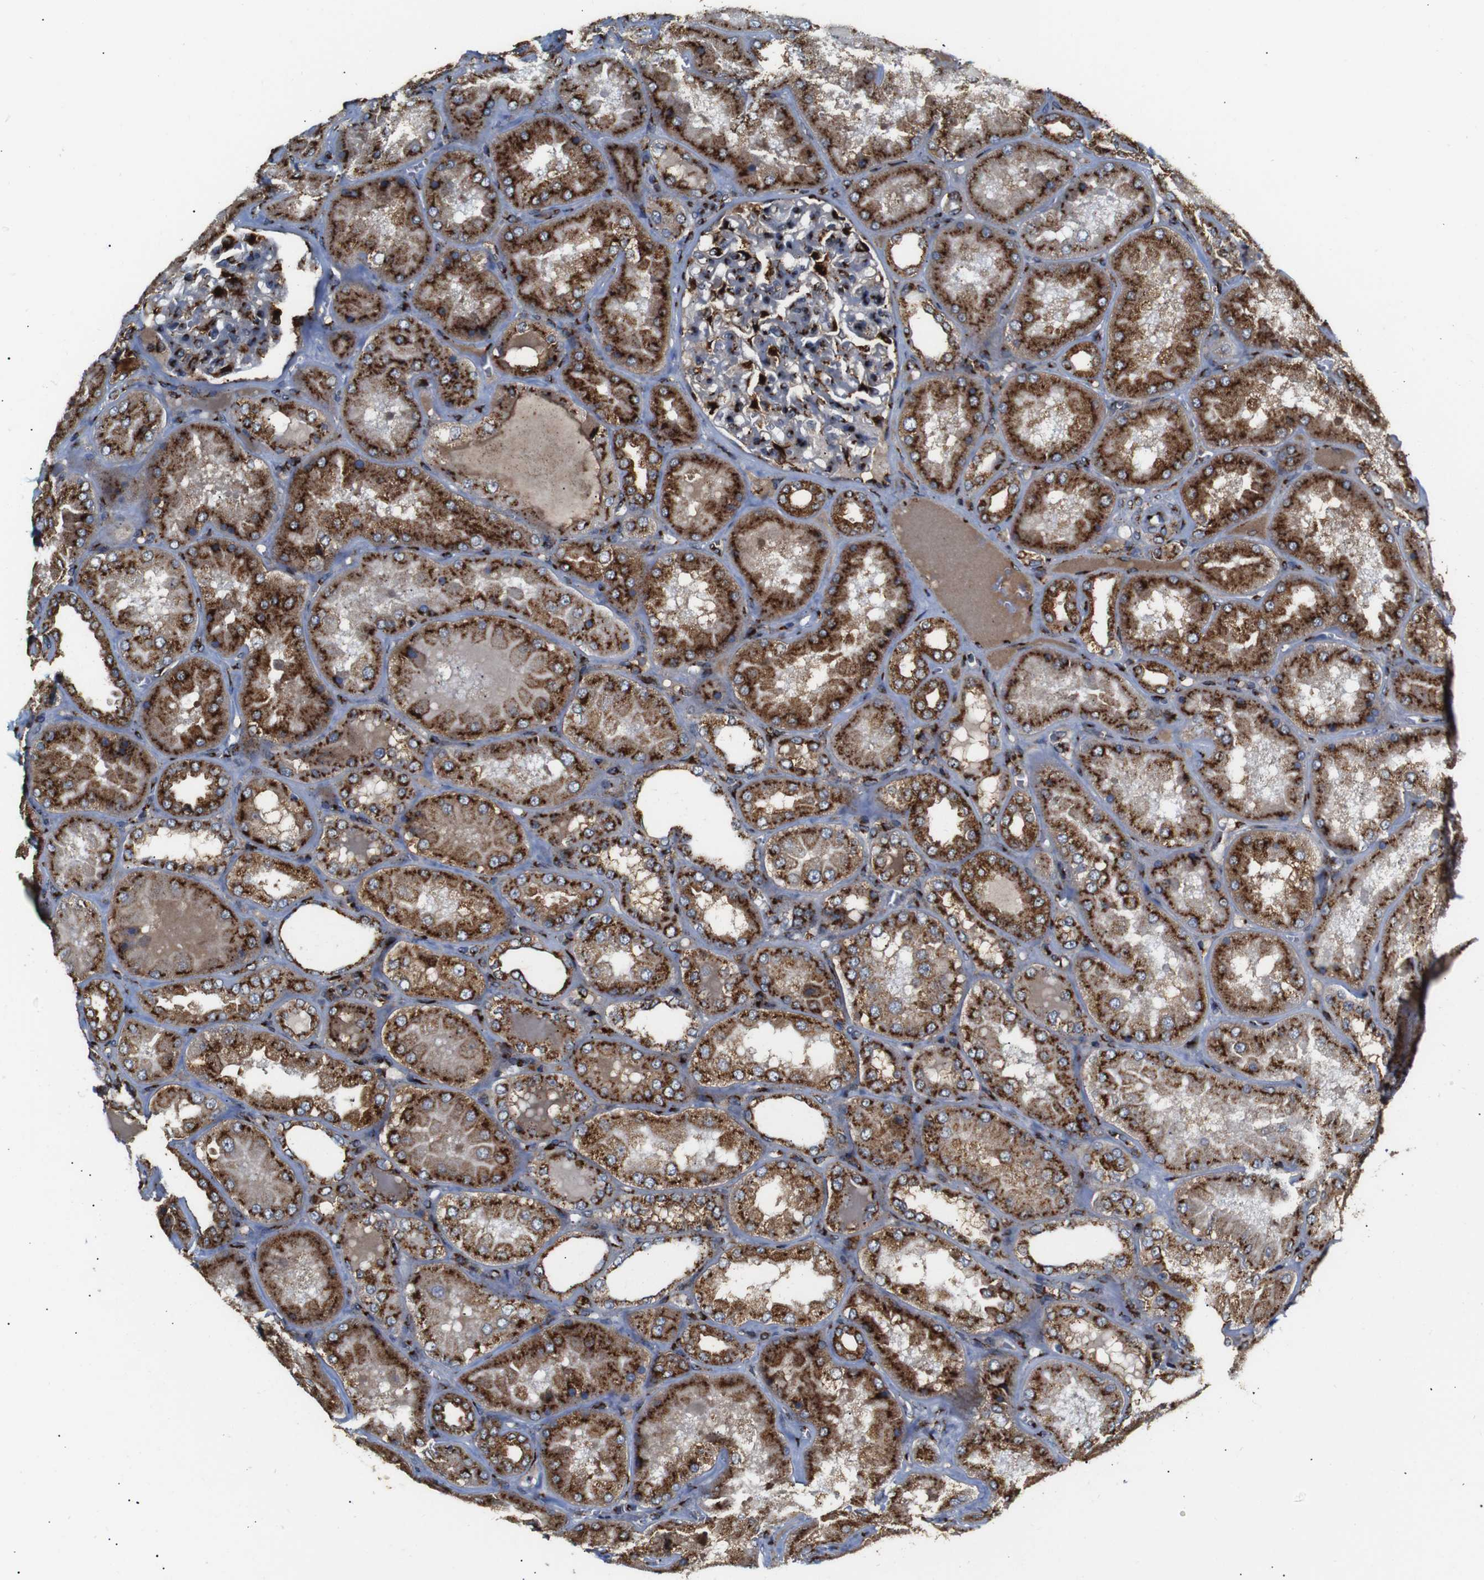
{"staining": {"intensity": "strong", "quantity": "25%-75%", "location": "cytoplasmic/membranous"}, "tissue": "kidney", "cell_type": "Cells in glomeruli", "image_type": "normal", "snomed": [{"axis": "morphology", "description": "Normal tissue, NOS"}, {"axis": "topography", "description": "Kidney"}], "caption": "Immunohistochemical staining of normal human kidney shows strong cytoplasmic/membranous protein expression in approximately 25%-75% of cells in glomeruli.", "gene": "TGOLN2", "patient": {"sex": "female", "age": 56}}